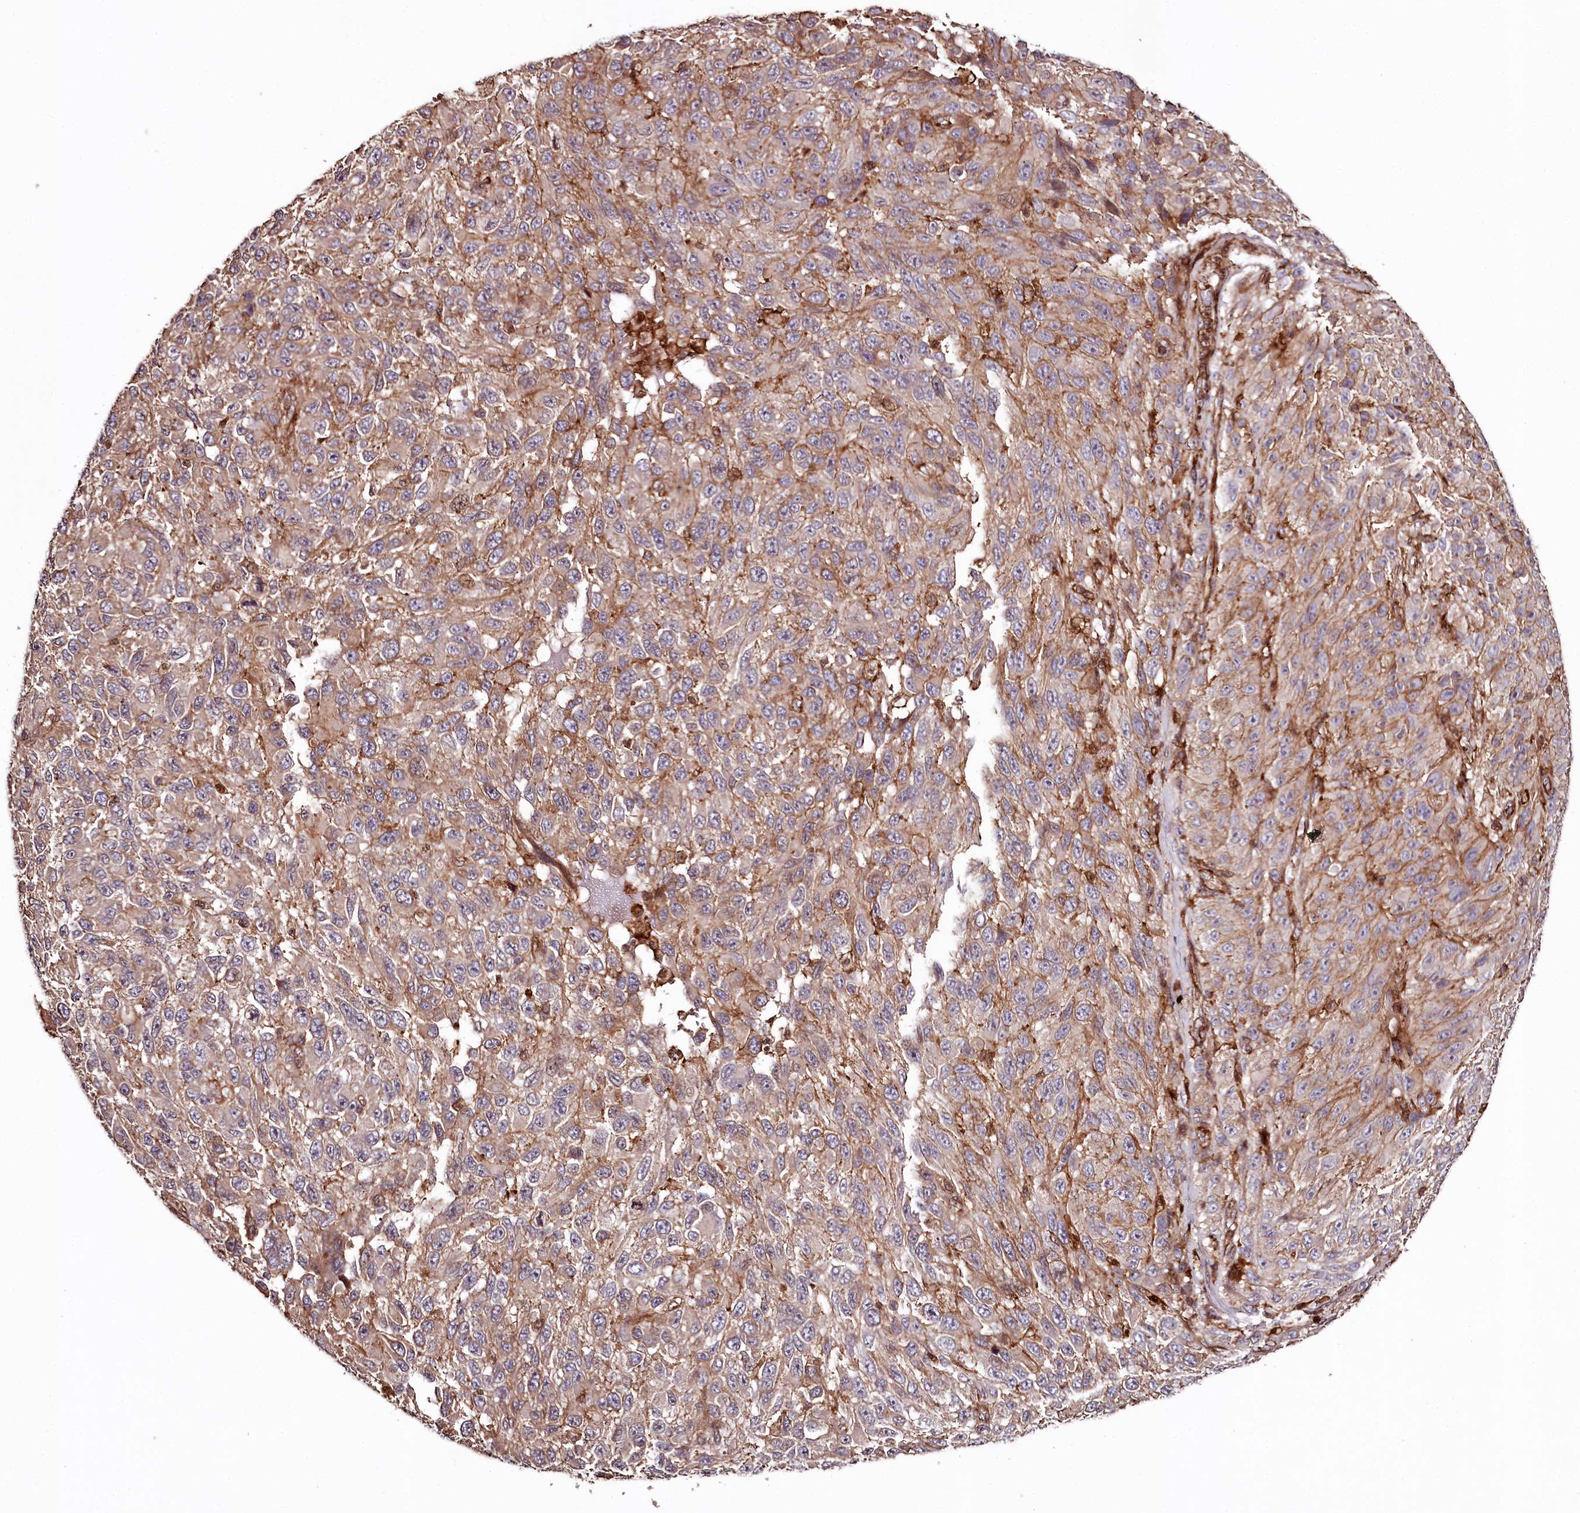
{"staining": {"intensity": "weak", "quantity": "25%-75%", "location": "cytoplasmic/membranous"}, "tissue": "melanoma", "cell_type": "Tumor cells", "image_type": "cancer", "snomed": [{"axis": "morphology", "description": "Malignant melanoma, NOS"}, {"axis": "topography", "description": "Skin"}], "caption": "This image demonstrates immunohistochemistry (IHC) staining of melanoma, with low weak cytoplasmic/membranous expression in about 25%-75% of tumor cells.", "gene": "KIF14", "patient": {"sex": "female", "age": 96}}